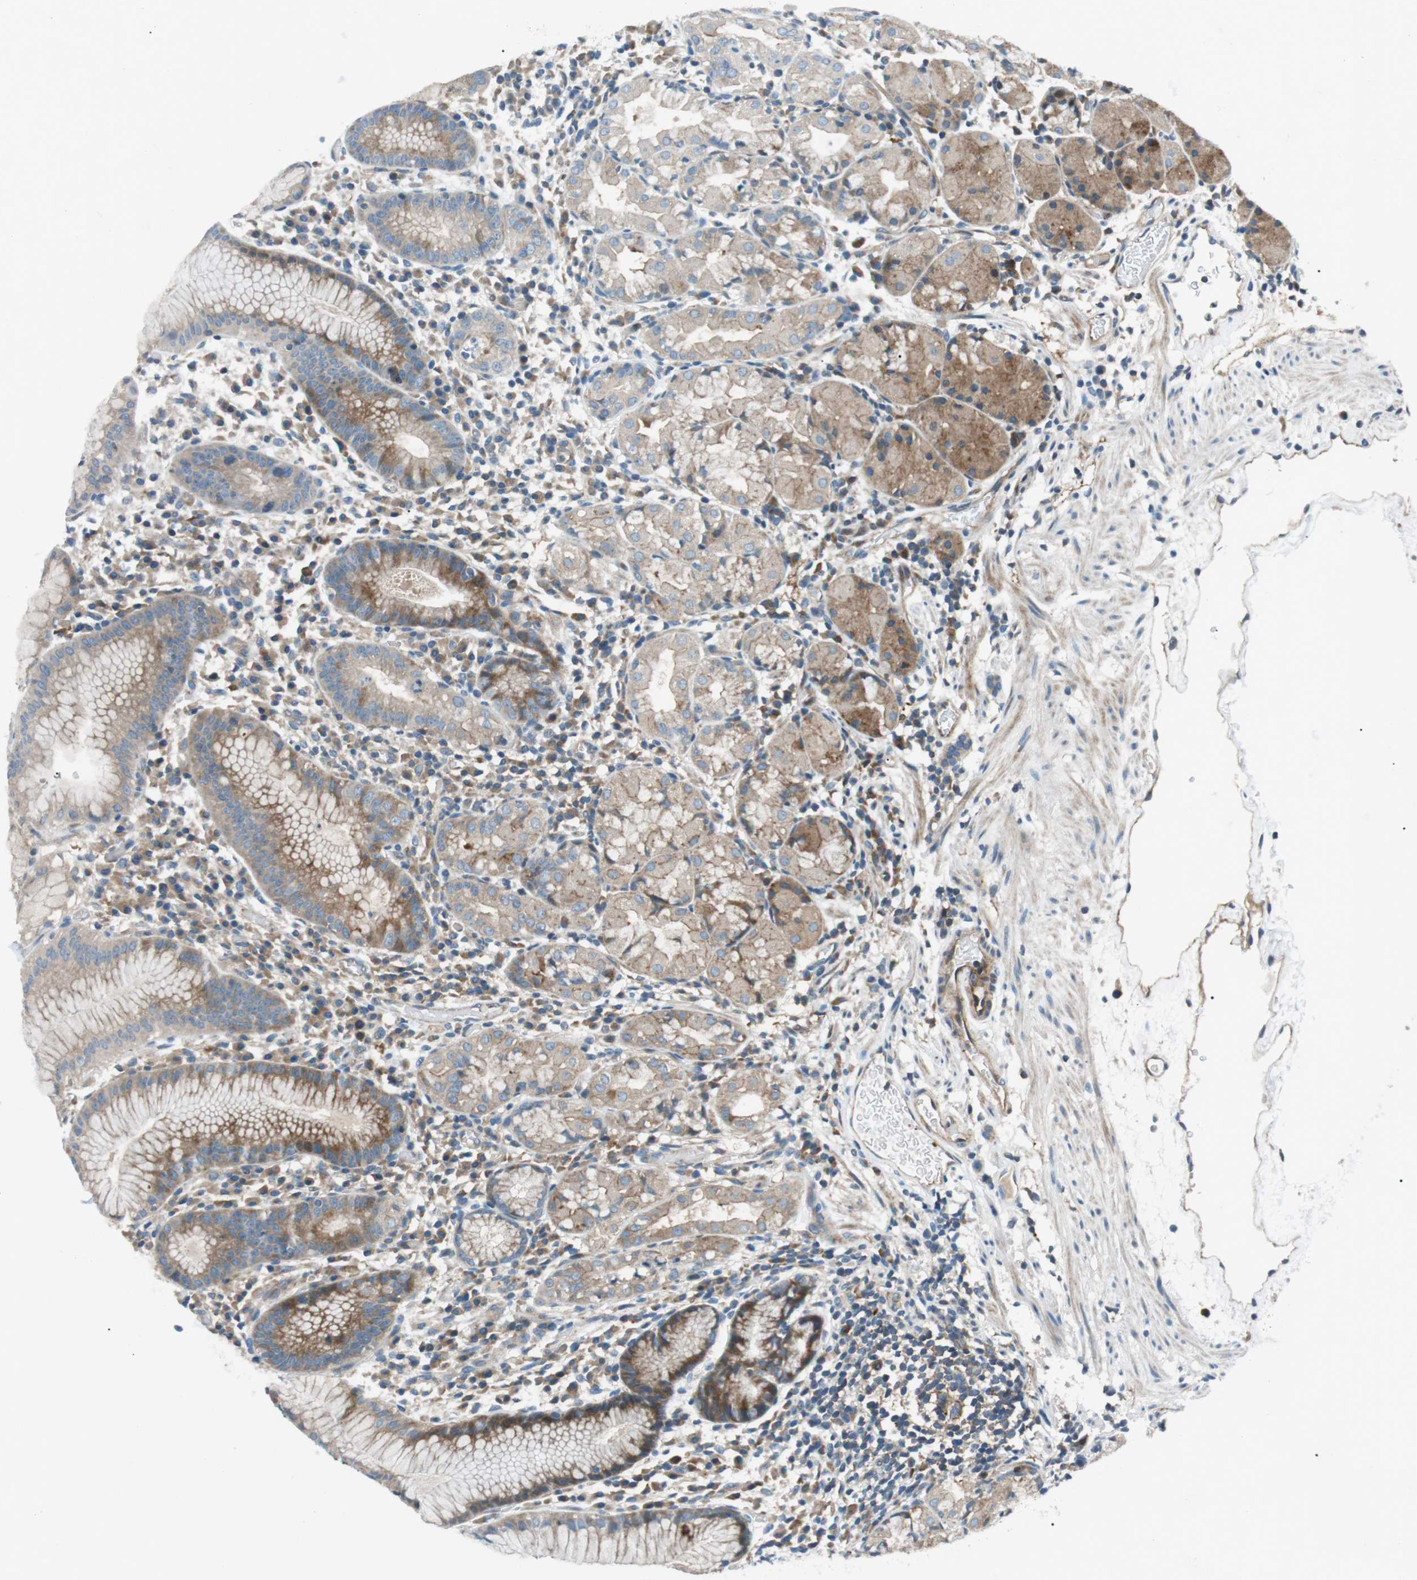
{"staining": {"intensity": "moderate", "quantity": "25%-75%", "location": "cytoplasmic/membranous"}, "tissue": "stomach", "cell_type": "Glandular cells", "image_type": "normal", "snomed": [{"axis": "morphology", "description": "Normal tissue, NOS"}, {"axis": "topography", "description": "Stomach"}, {"axis": "topography", "description": "Stomach, lower"}], "caption": "A micrograph of human stomach stained for a protein exhibits moderate cytoplasmic/membranous brown staining in glandular cells.", "gene": "GPR161", "patient": {"sex": "female", "age": 75}}